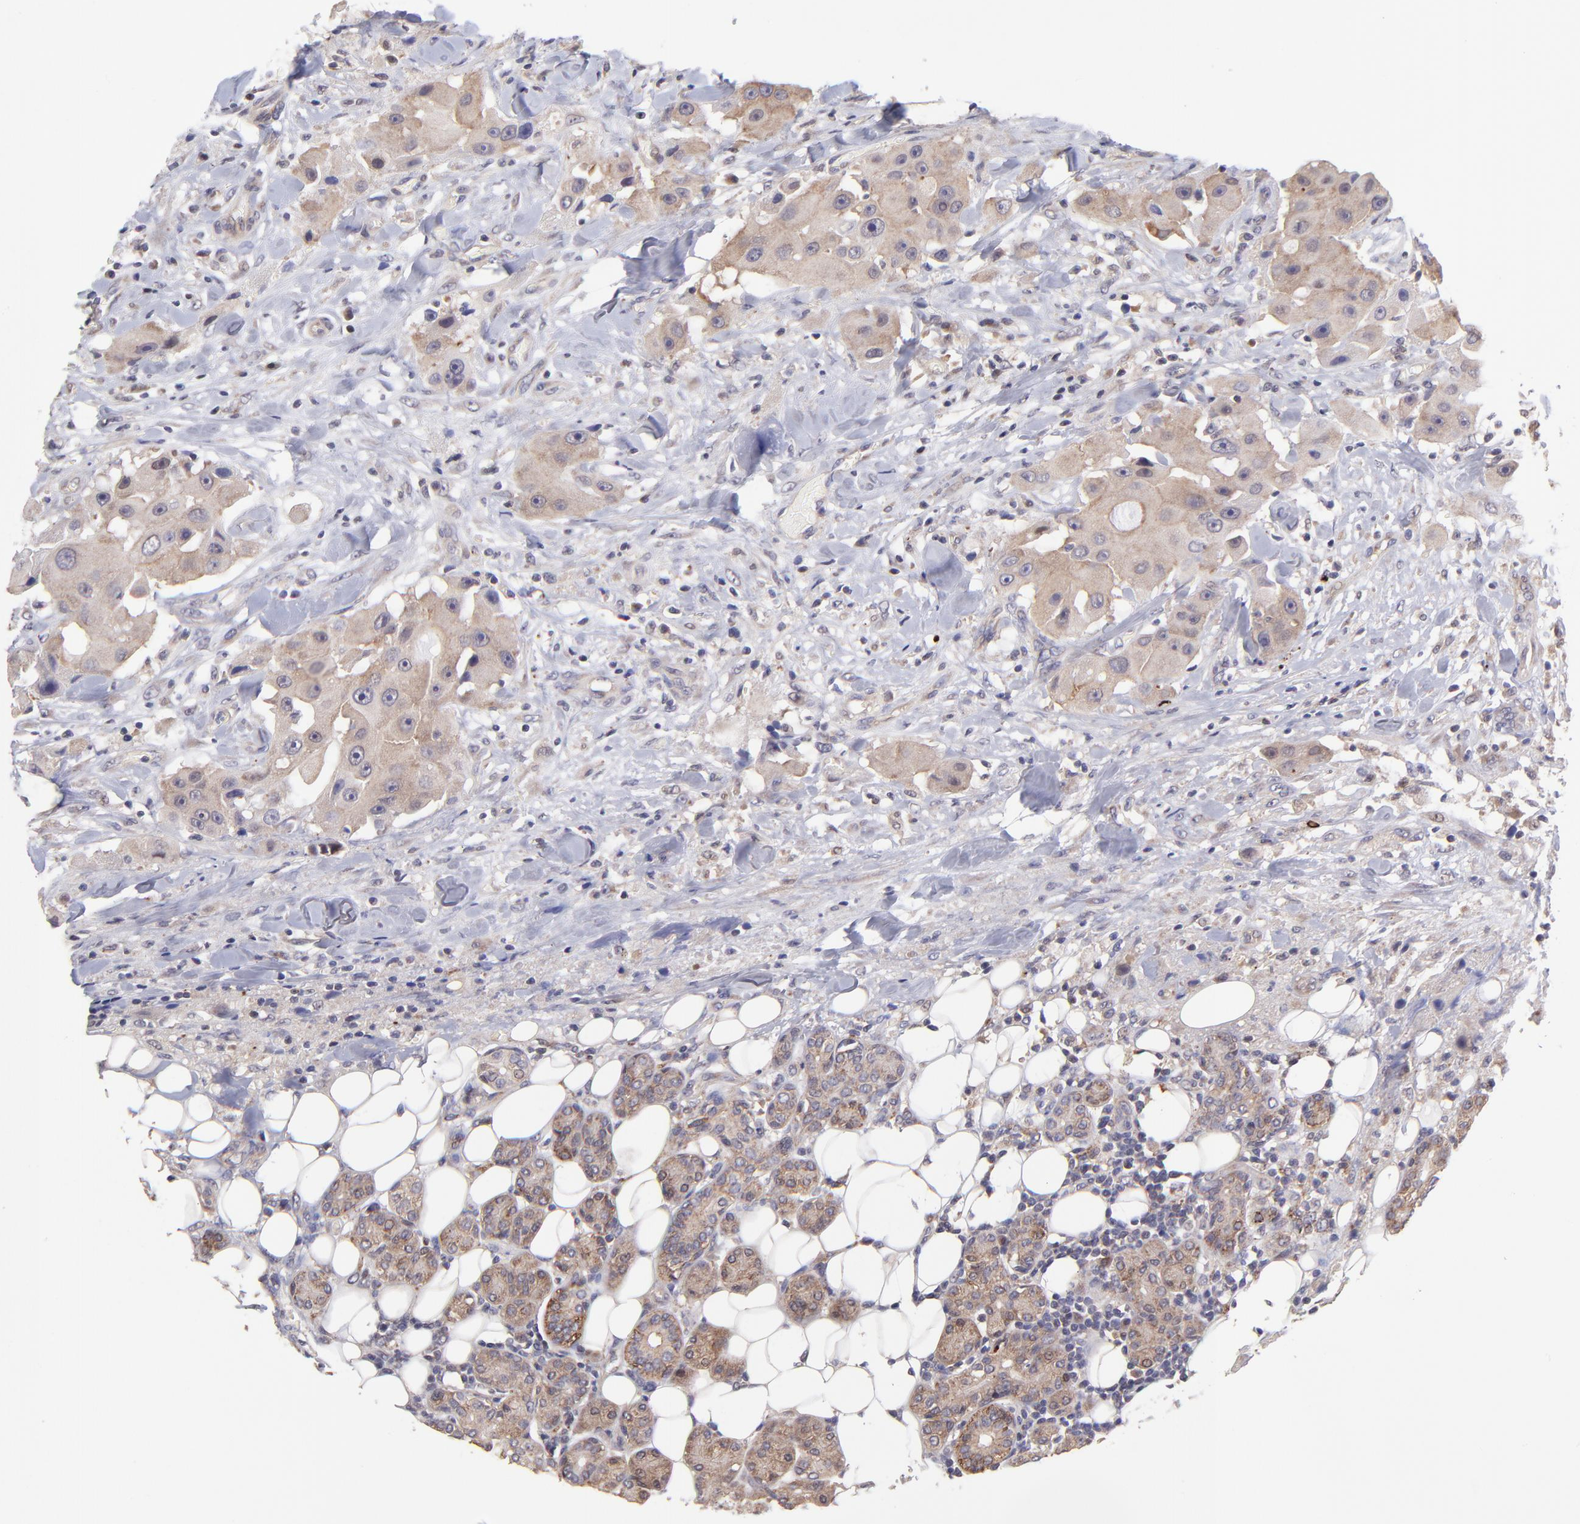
{"staining": {"intensity": "moderate", "quantity": ">75%", "location": "cytoplasmic/membranous"}, "tissue": "head and neck cancer", "cell_type": "Tumor cells", "image_type": "cancer", "snomed": [{"axis": "morphology", "description": "Normal tissue, NOS"}, {"axis": "morphology", "description": "Adenocarcinoma, NOS"}, {"axis": "topography", "description": "Salivary gland"}, {"axis": "topography", "description": "Head-Neck"}], "caption": "Immunohistochemistry (IHC) (DAB) staining of human head and neck cancer (adenocarcinoma) displays moderate cytoplasmic/membranous protein expression in approximately >75% of tumor cells.", "gene": "NSF", "patient": {"sex": "male", "age": 80}}